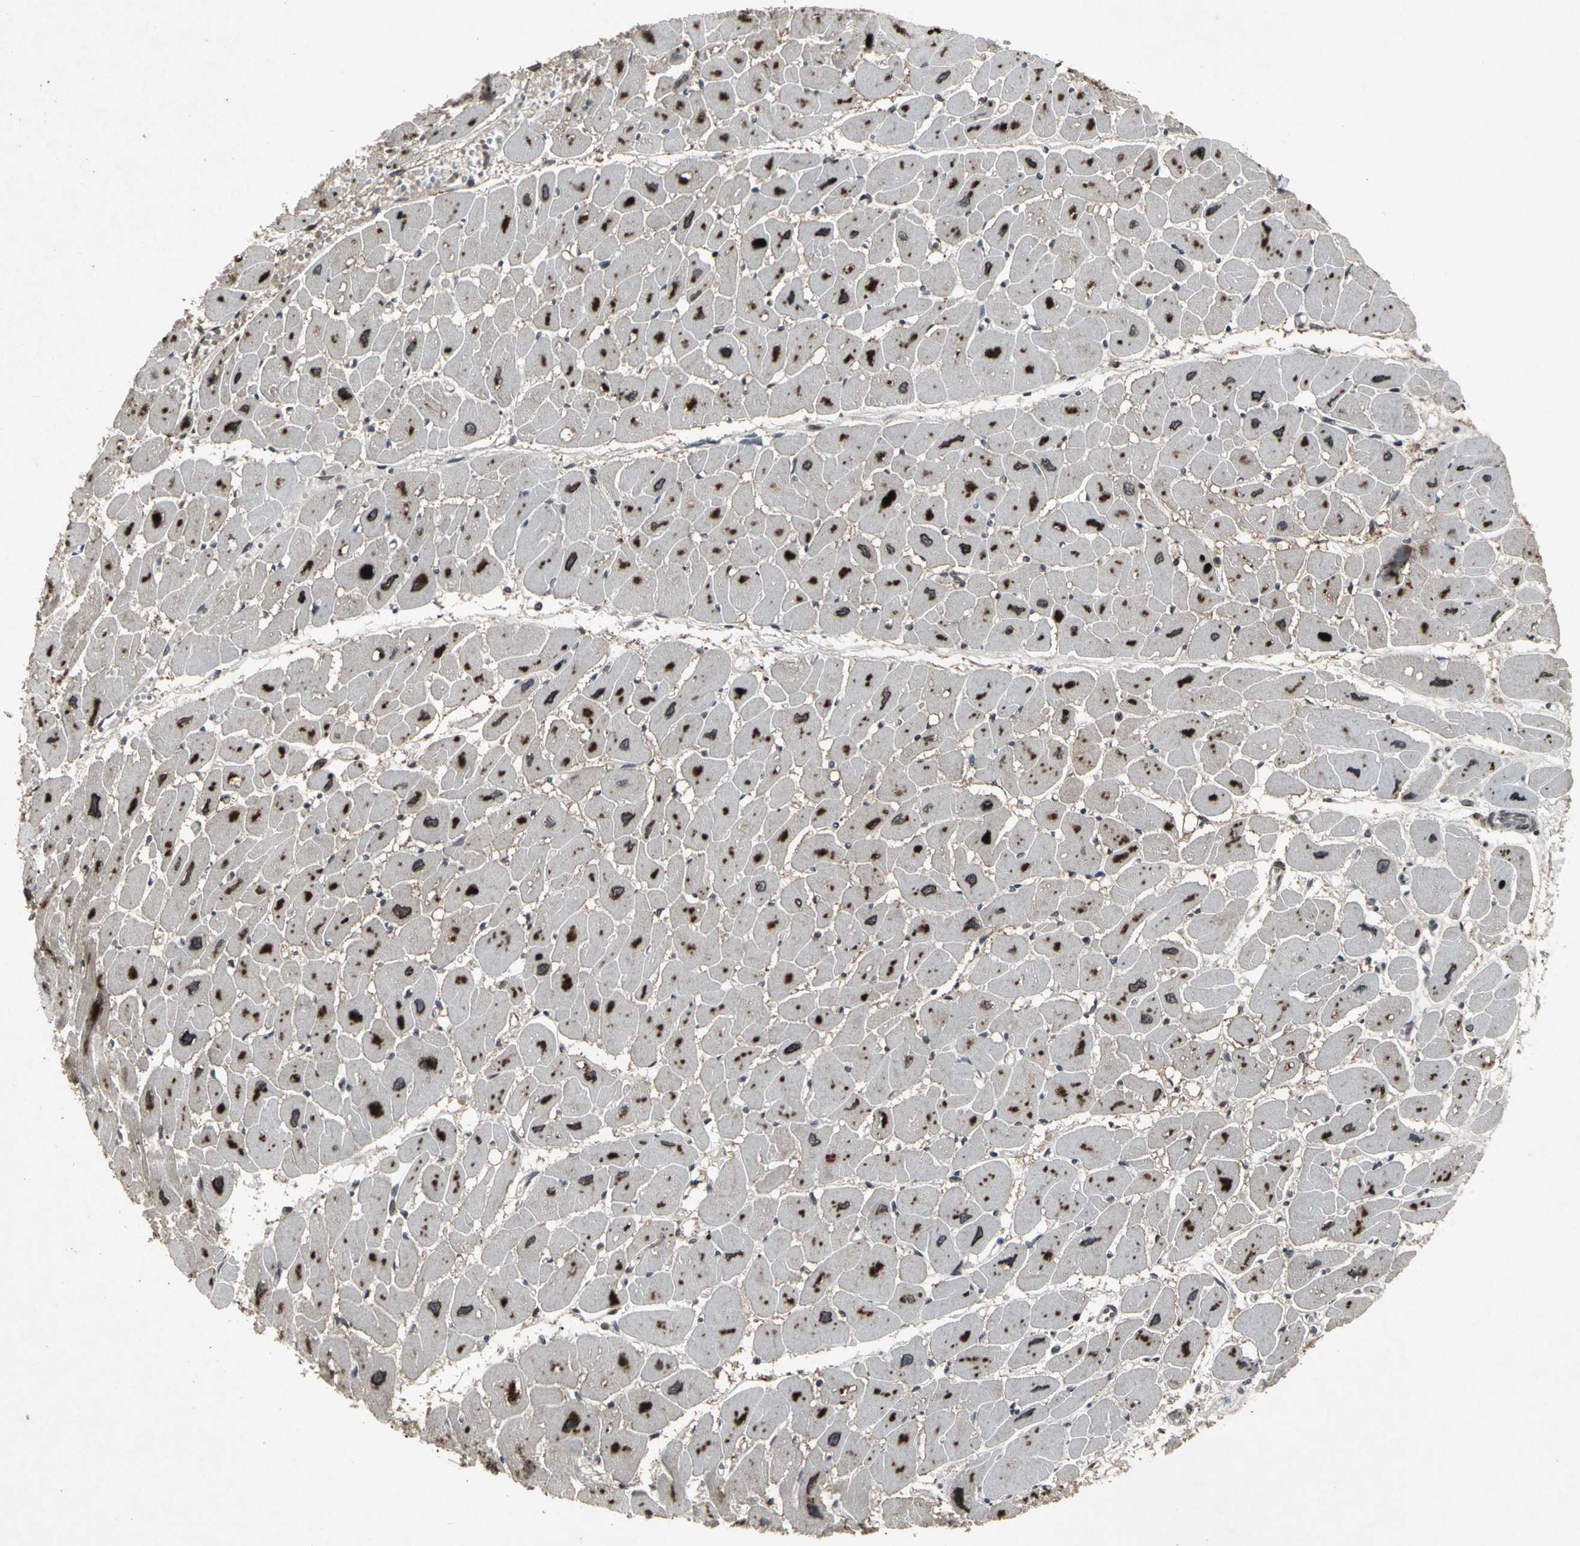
{"staining": {"intensity": "strong", "quantity": ">75%", "location": "nuclear"}, "tissue": "heart muscle", "cell_type": "Cardiomyocytes", "image_type": "normal", "snomed": [{"axis": "morphology", "description": "Normal tissue, NOS"}, {"axis": "topography", "description": "Heart"}], "caption": "IHC (DAB (3,3'-diaminobenzidine)) staining of unremarkable heart muscle demonstrates strong nuclear protein expression in about >75% of cardiomyocytes. The staining was performed using DAB to visualize the protein expression in brown, while the nuclei were stained in blue with hematoxylin (Magnification: 20x).", "gene": "SH2B3", "patient": {"sex": "female", "age": 54}}